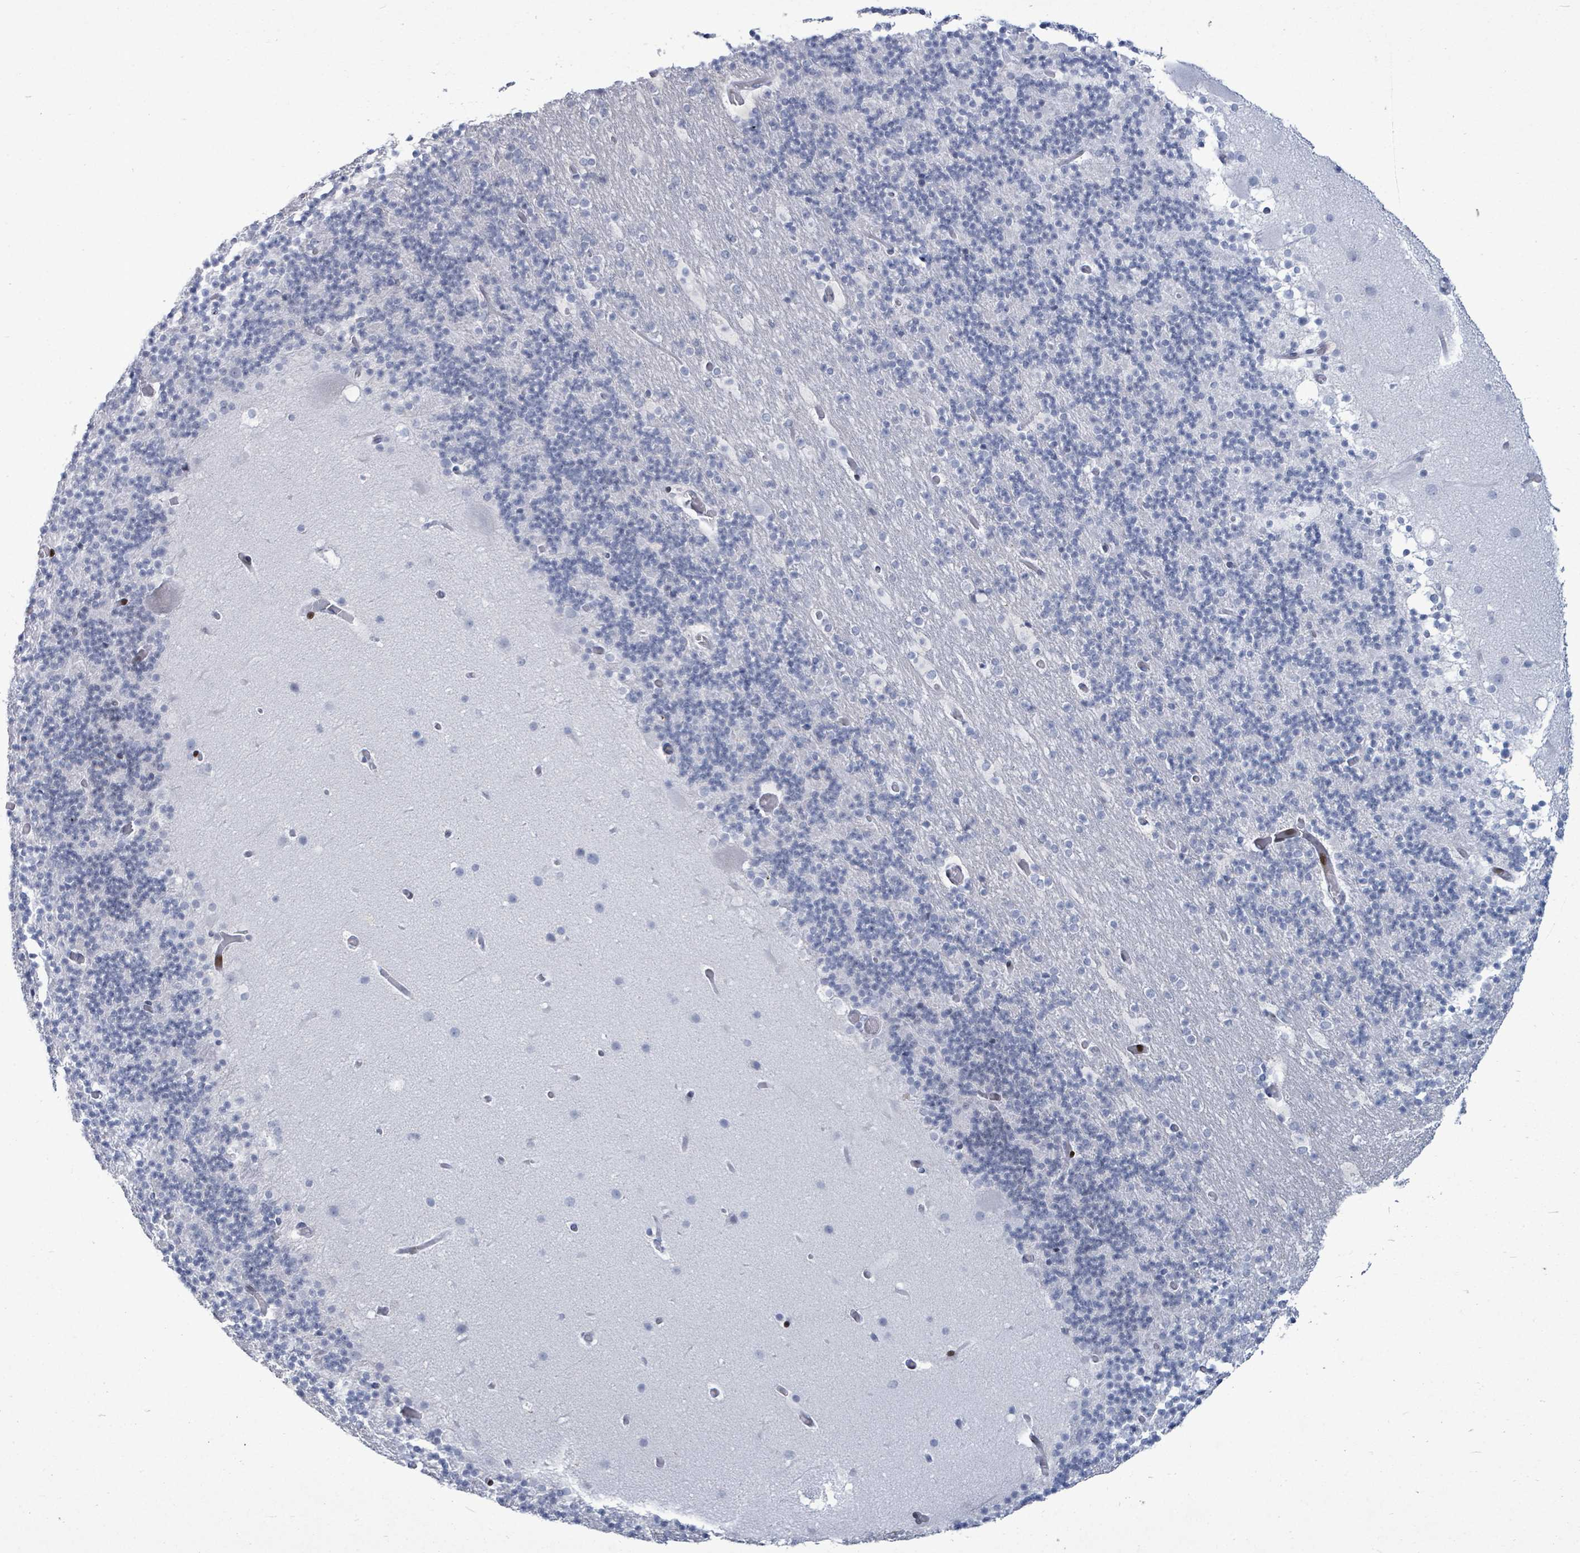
{"staining": {"intensity": "negative", "quantity": "none", "location": "none"}, "tissue": "cerebellum", "cell_type": "Cells in granular layer", "image_type": "normal", "snomed": [{"axis": "morphology", "description": "Normal tissue, NOS"}, {"axis": "topography", "description": "Cerebellum"}], "caption": "Immunohistochemistry micrograph of unremarkable cerebellum: human cerebellum stained with DAB displays no significant protein staining in cells in granular layer.", "gene": "MALL", "patient": {"sex": "male", "age": 57}}